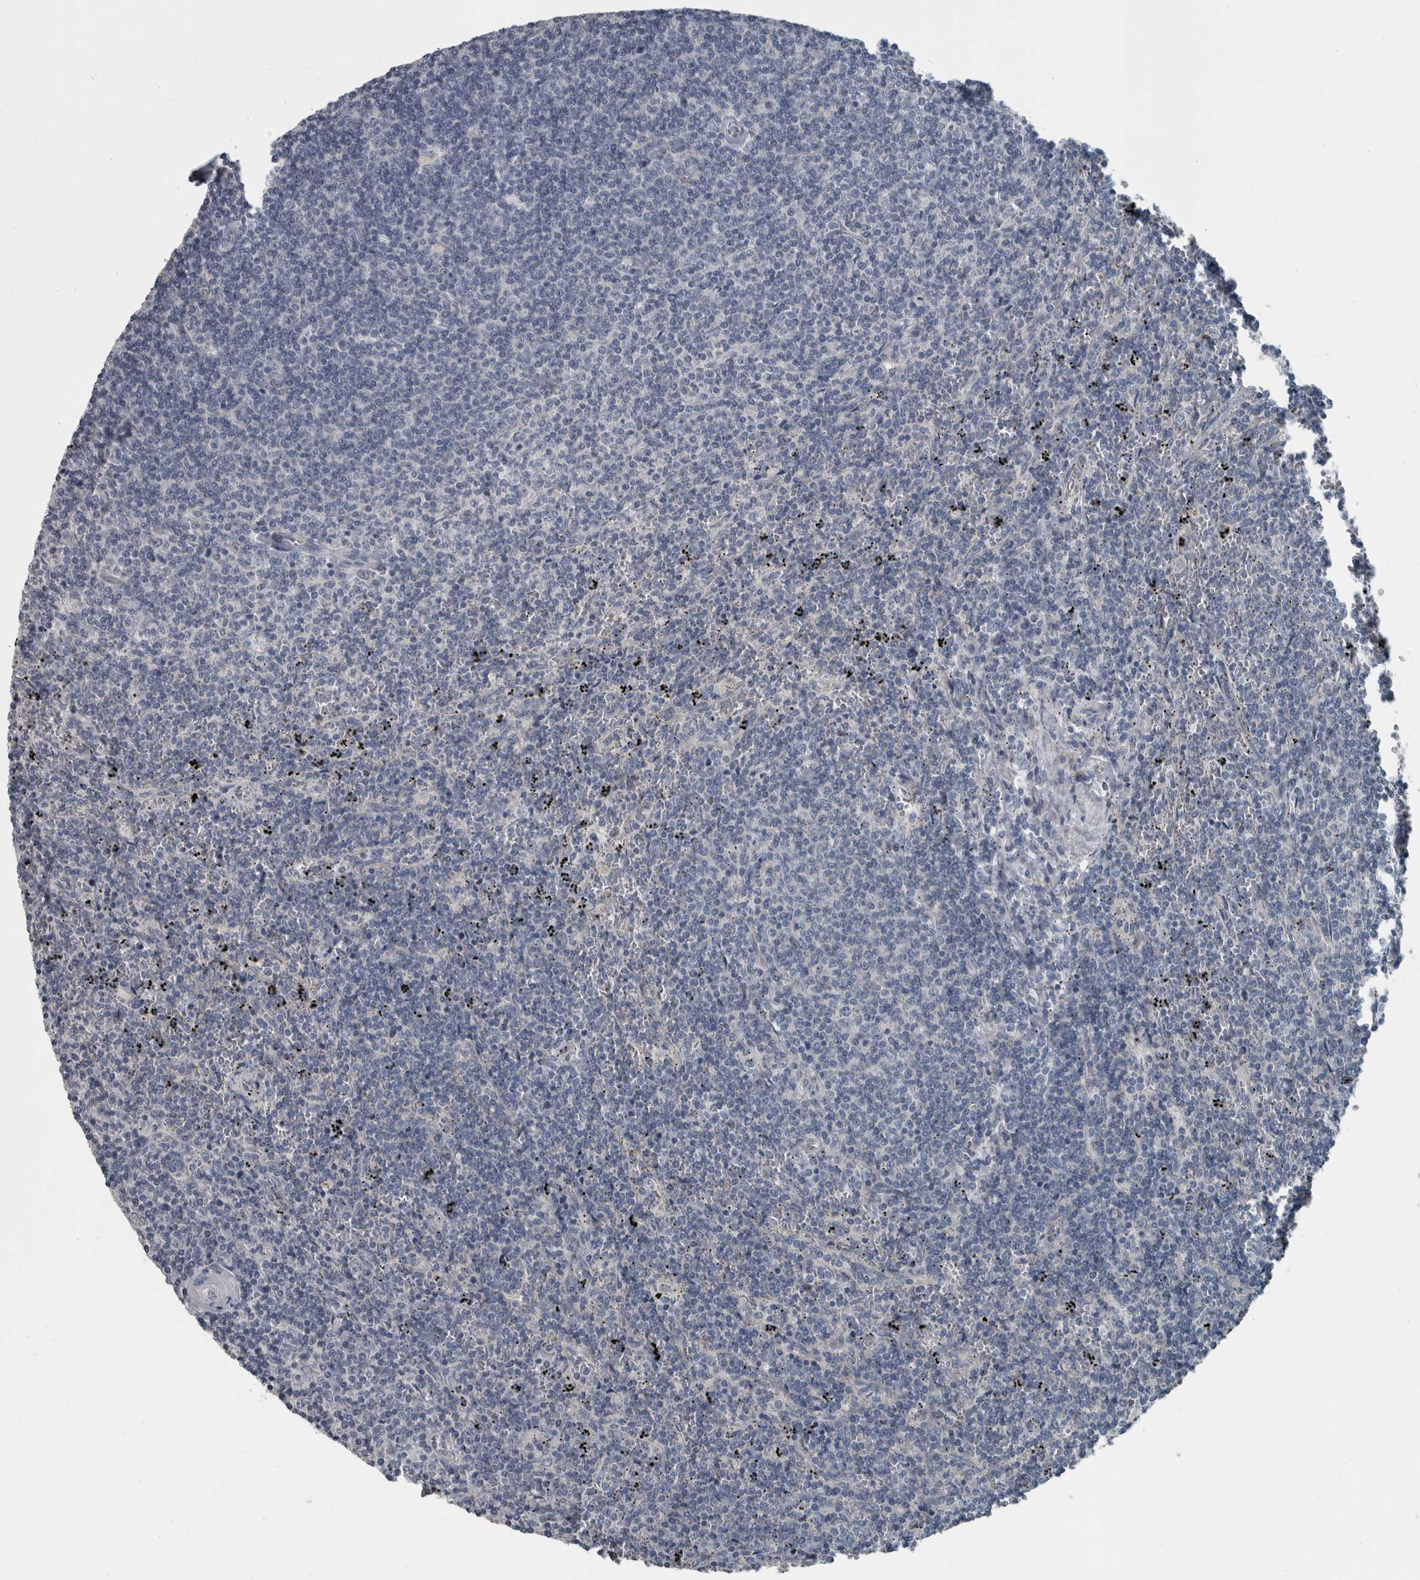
{"staining": {"intensity": "negative", "quantity": "none", "location": "none"}, "tissue": "lymphoma", "cell_type": "Tumor cells", "image_type": "cancer", "snomed": [{"axis": "morphology", "description": "Malignant lymphoma, non-Hodgkin's type, Low grade"}, {"axis": "topography", "description": "Spleen"}], "caption": "Human low-grade malignant lymphoma, non-Hodgkin's type stained for a protein using immunohistochemistry (IHC) exhibits no expression in tumor cells.", "gene": "KRT20", "patient": {"sex": "female", "age": 50}}